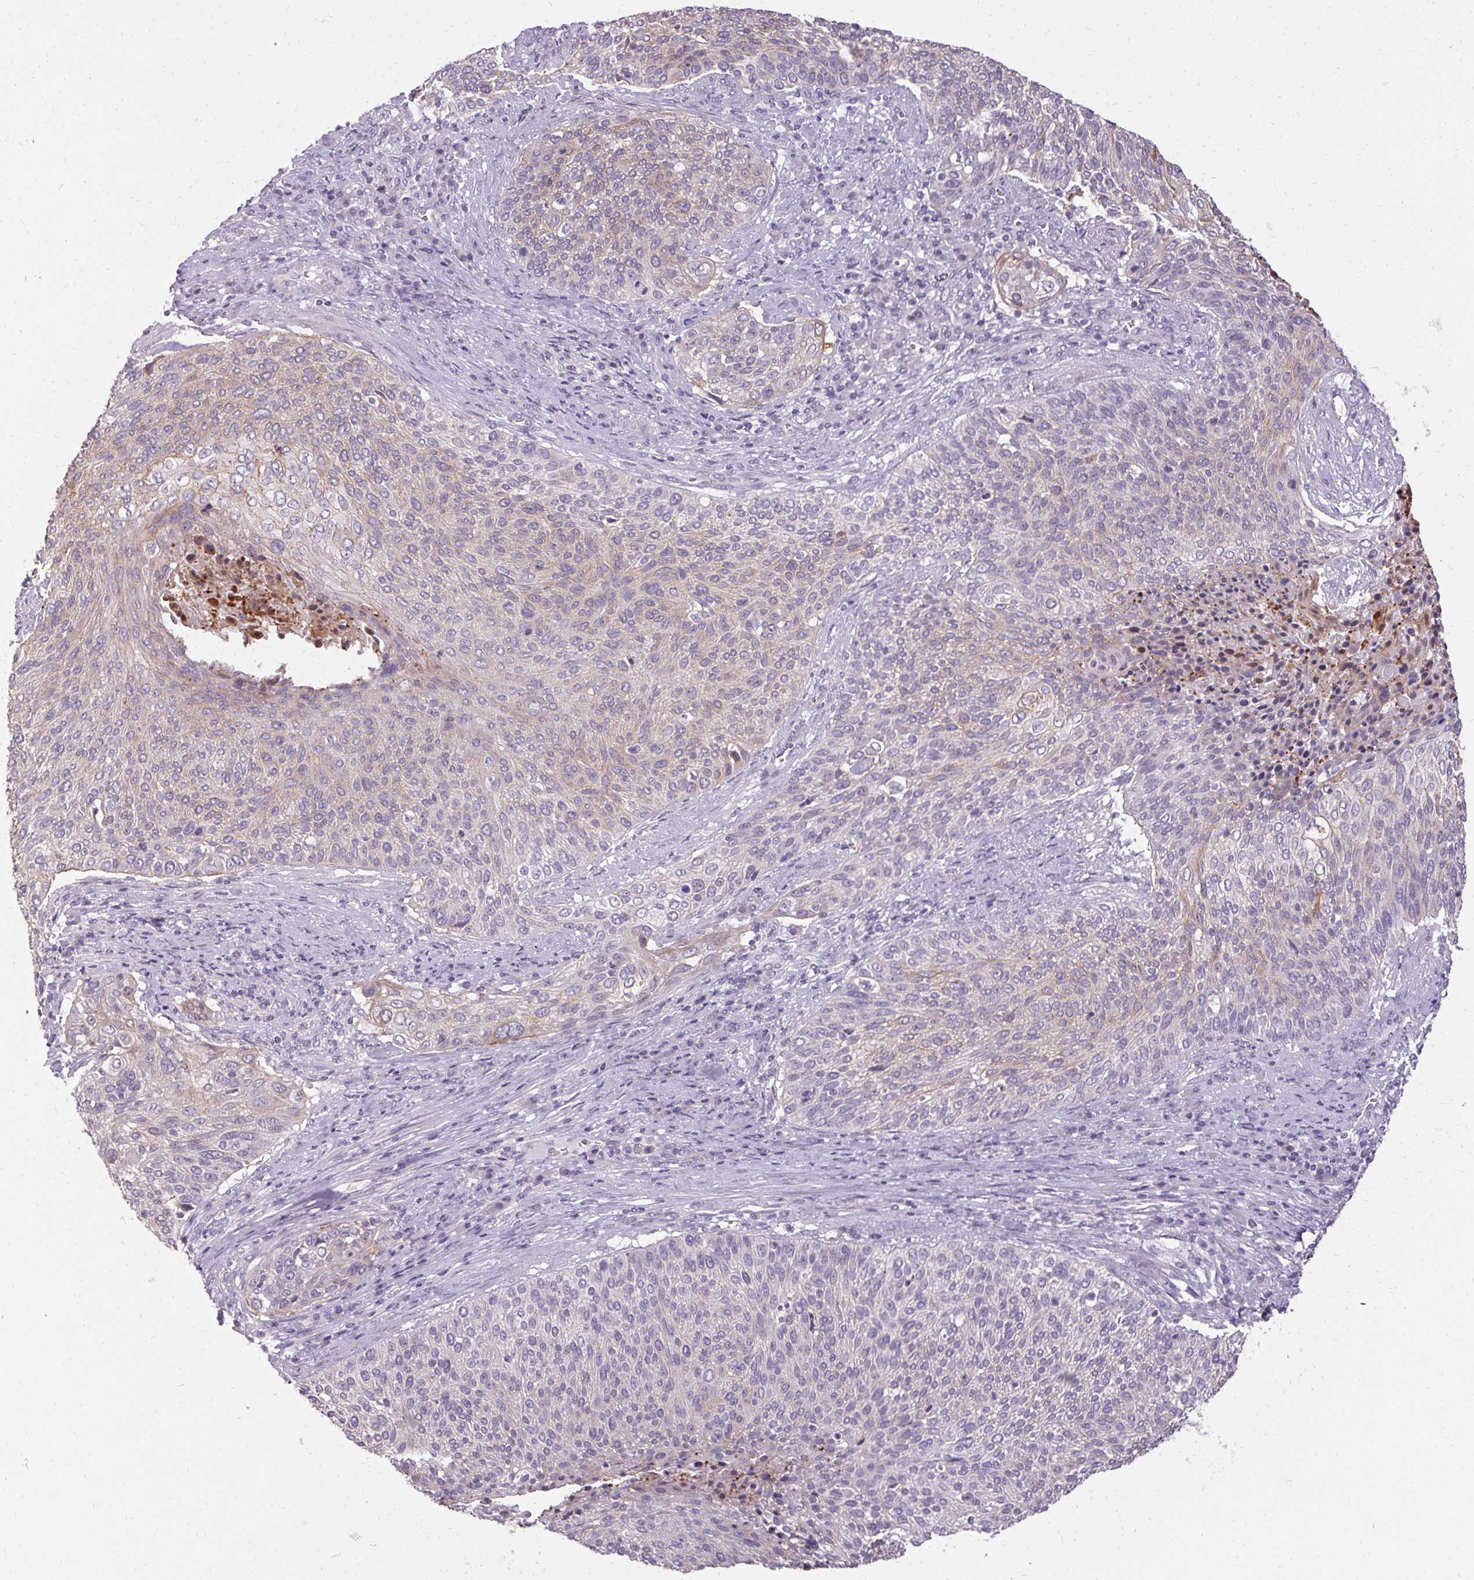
{"staining": {"intensity": "weak", "quantity": "<25%", "location": "cytoplasmic/membranous"}, "tissue": "cervical cancer", "cell_type": "Tumor cells", "image_type": "cancer", "snomed": [{"axis": "morphology", "description": "Squamous cell carcinoma, NOS"}, {"axis": "topography", "description": "Cervix"}], "caption": "IHC of human cervical cancer (squamous cell carcinoma) displays no expression in tumor cells.", "gene": "HSD17B3", "patient": {"sex": "female", "age": 31}}